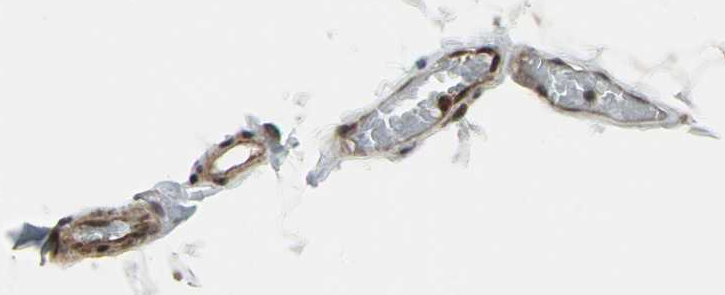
{"staining": {"intensity": "strong", "quantity": ">75%", "location": "cytoplasmic/membranous,nuclear"}, "tissue": "adipose tissue", "cell_type": "Adipocytes", "image_type": "normal", "snomed": [{"axis": "morphology", "description": "Normal tissue, NOS"}, {"axis": "topography", "description": "Soft tissue"}], "caption": "The histopathology image exhibits immunohistochemical staining of benign adipose tissue. There is strong cytoplasmic/membranous,nuclear expression is present in approximately >75% of adipocytes. (Stains: DAB (3,3'-diaminobenzidine) in brown, nuclei in blue, Microscopy: brightfield microscopy at high magnification).", "gene": "COPS5", "patient": {"sex": "male", "age": 26}}